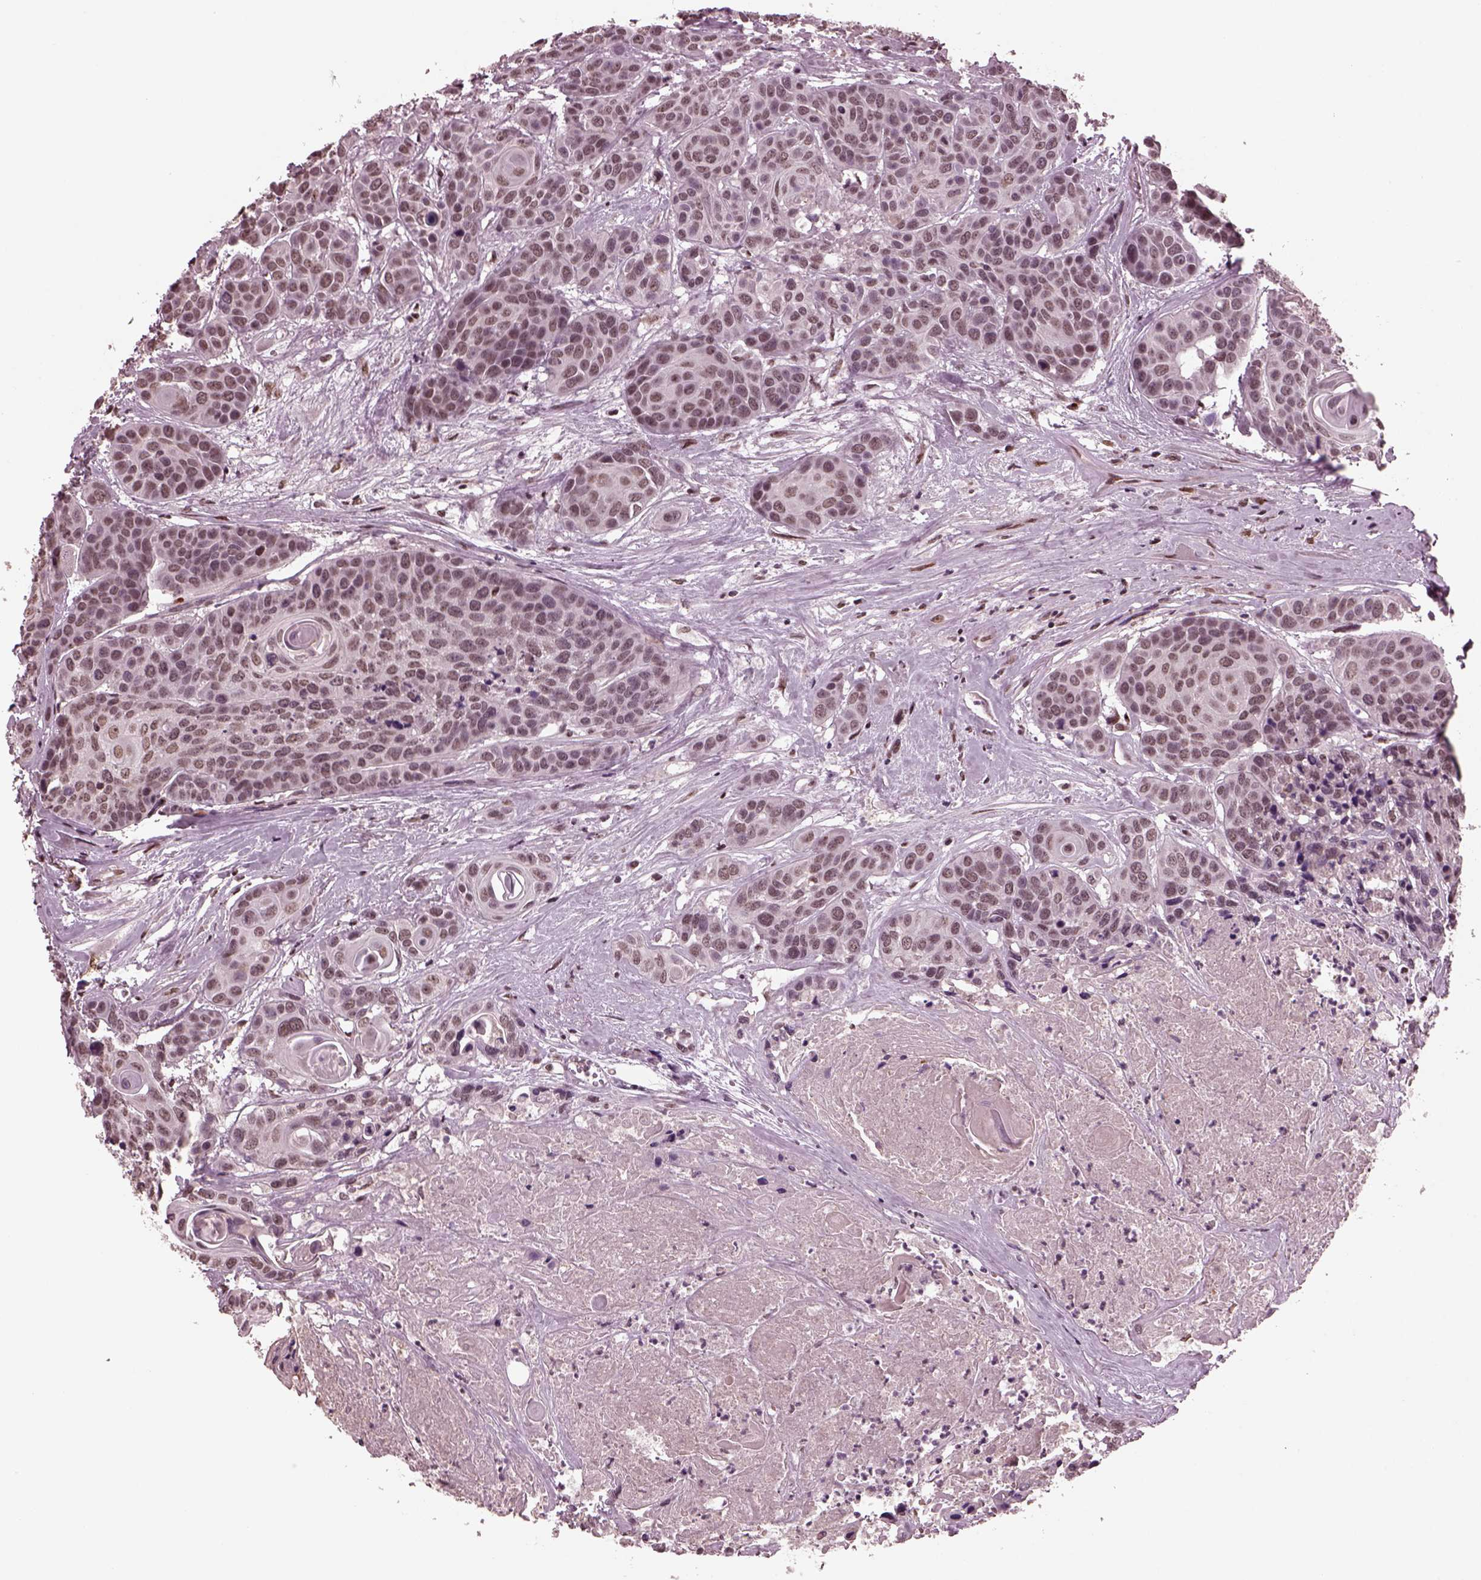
{"staining": {"intensity": "weak", "quantity": "25%-75%", "location": "nuclear"}, "tissue": "head and neck cancer", "cell_type": "Tumor cells", "image_type": "cancer", "snomed": [{"axis": "morphology", "description": "Squamous cell carcinoma, NOS"}, {"axis": "topography", "description": "Oral tissue"}, {"axis": "topography", "description": "Head-Neck"}], "caption": "A micrograph of human squamous cell carcinoma (head and neck) stained for a protein exhibits weak nuclear brown staining in tumor cells.", "gene": "NAP1L5", "patient": {"sex": "male", "age": 56}}